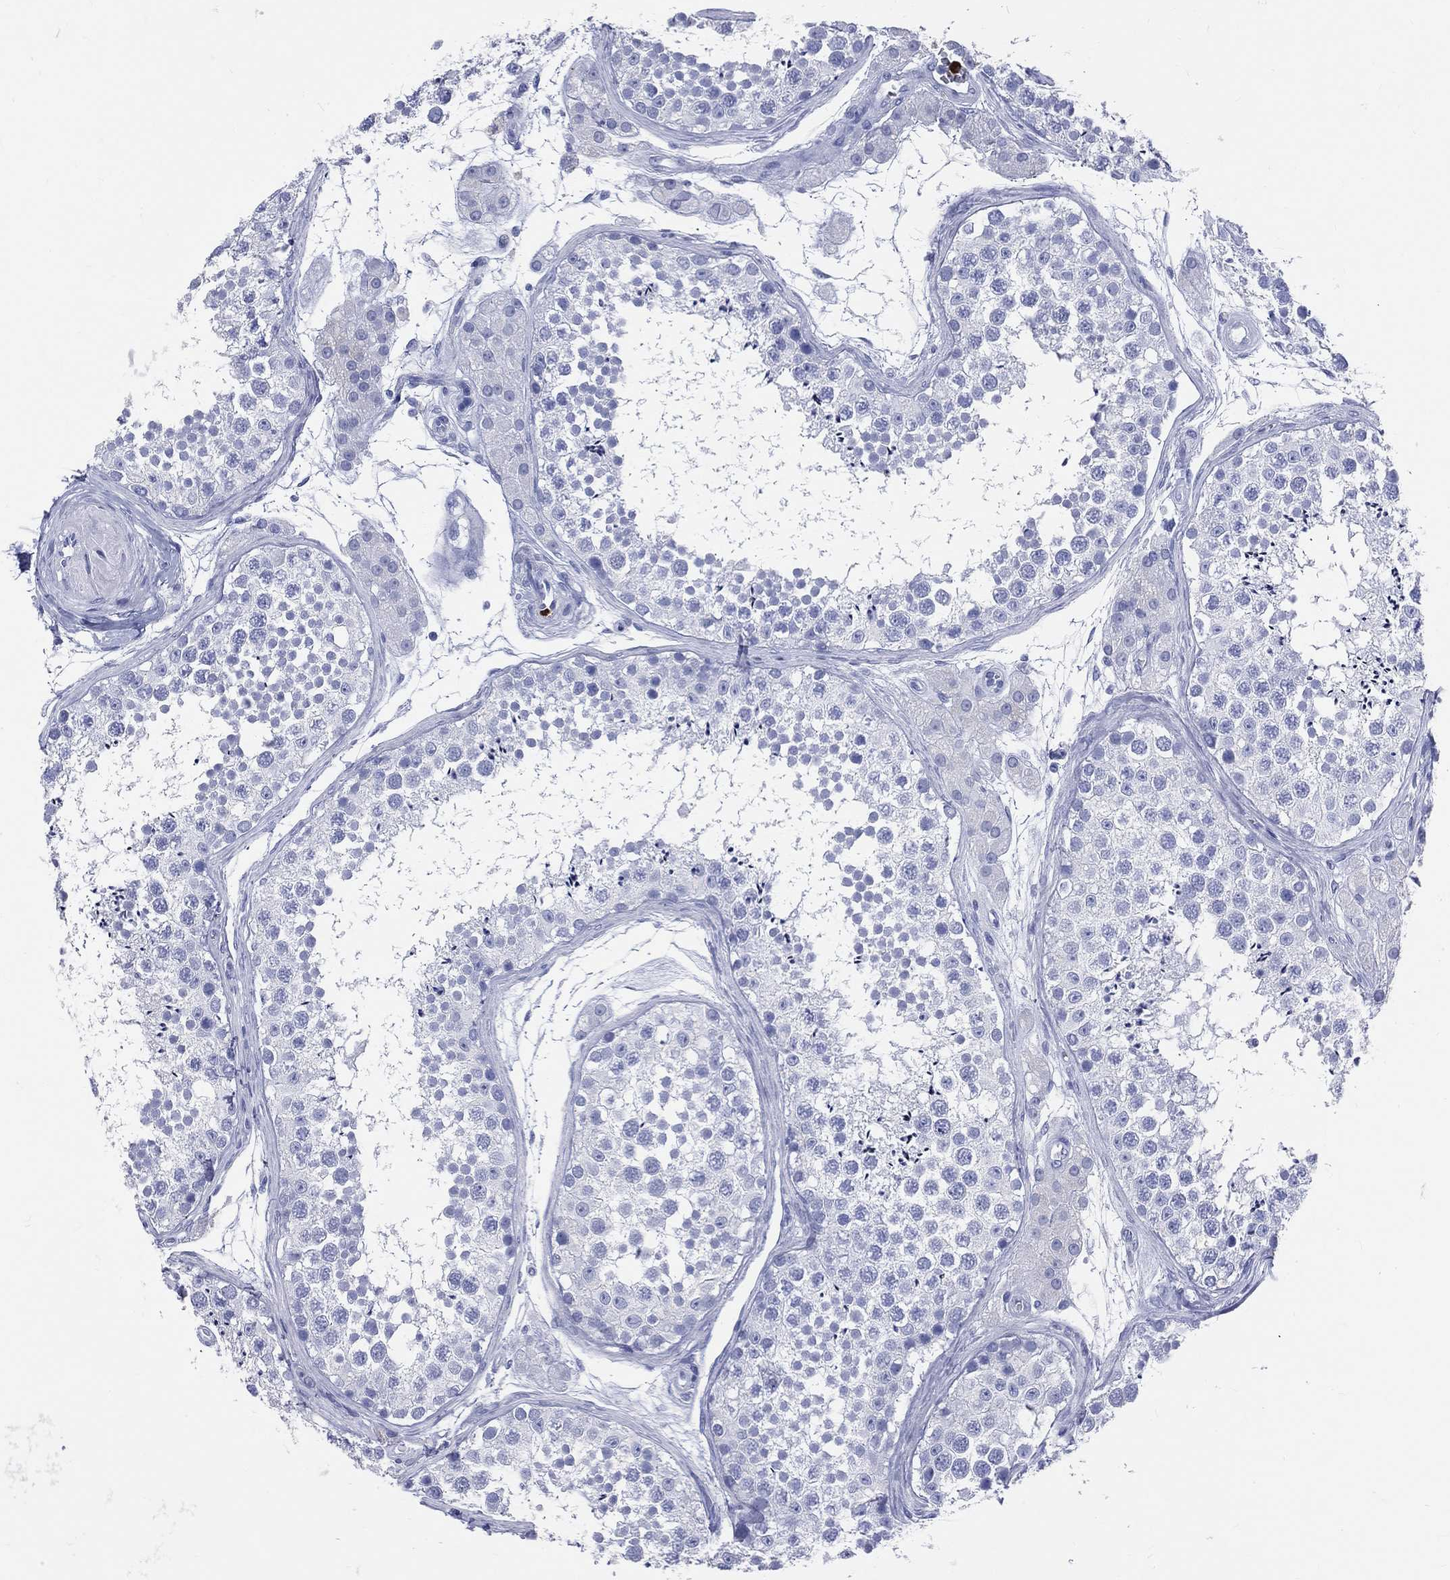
{"staining": {"intensity": "negative", "quantity": "none", "location": "none"}, "tissue": "testis", "cell_type": "Cells in seminiferous ducts", "image_type": "normal", "snomed": [{"axis": "morphology", "description": "Normal tissue, NOS"}, {"axis": "topography", "description": "Testis"}], "caption": "Immunohistochemical staining of unremarkable testis displays no significant positivity in cells in seminiferous ducts. (Immunohistochemistry, brightfield microscopy, high magnification).", "gene": "PGLYRP1", "patient": {"sex": "male", "age": 41}}